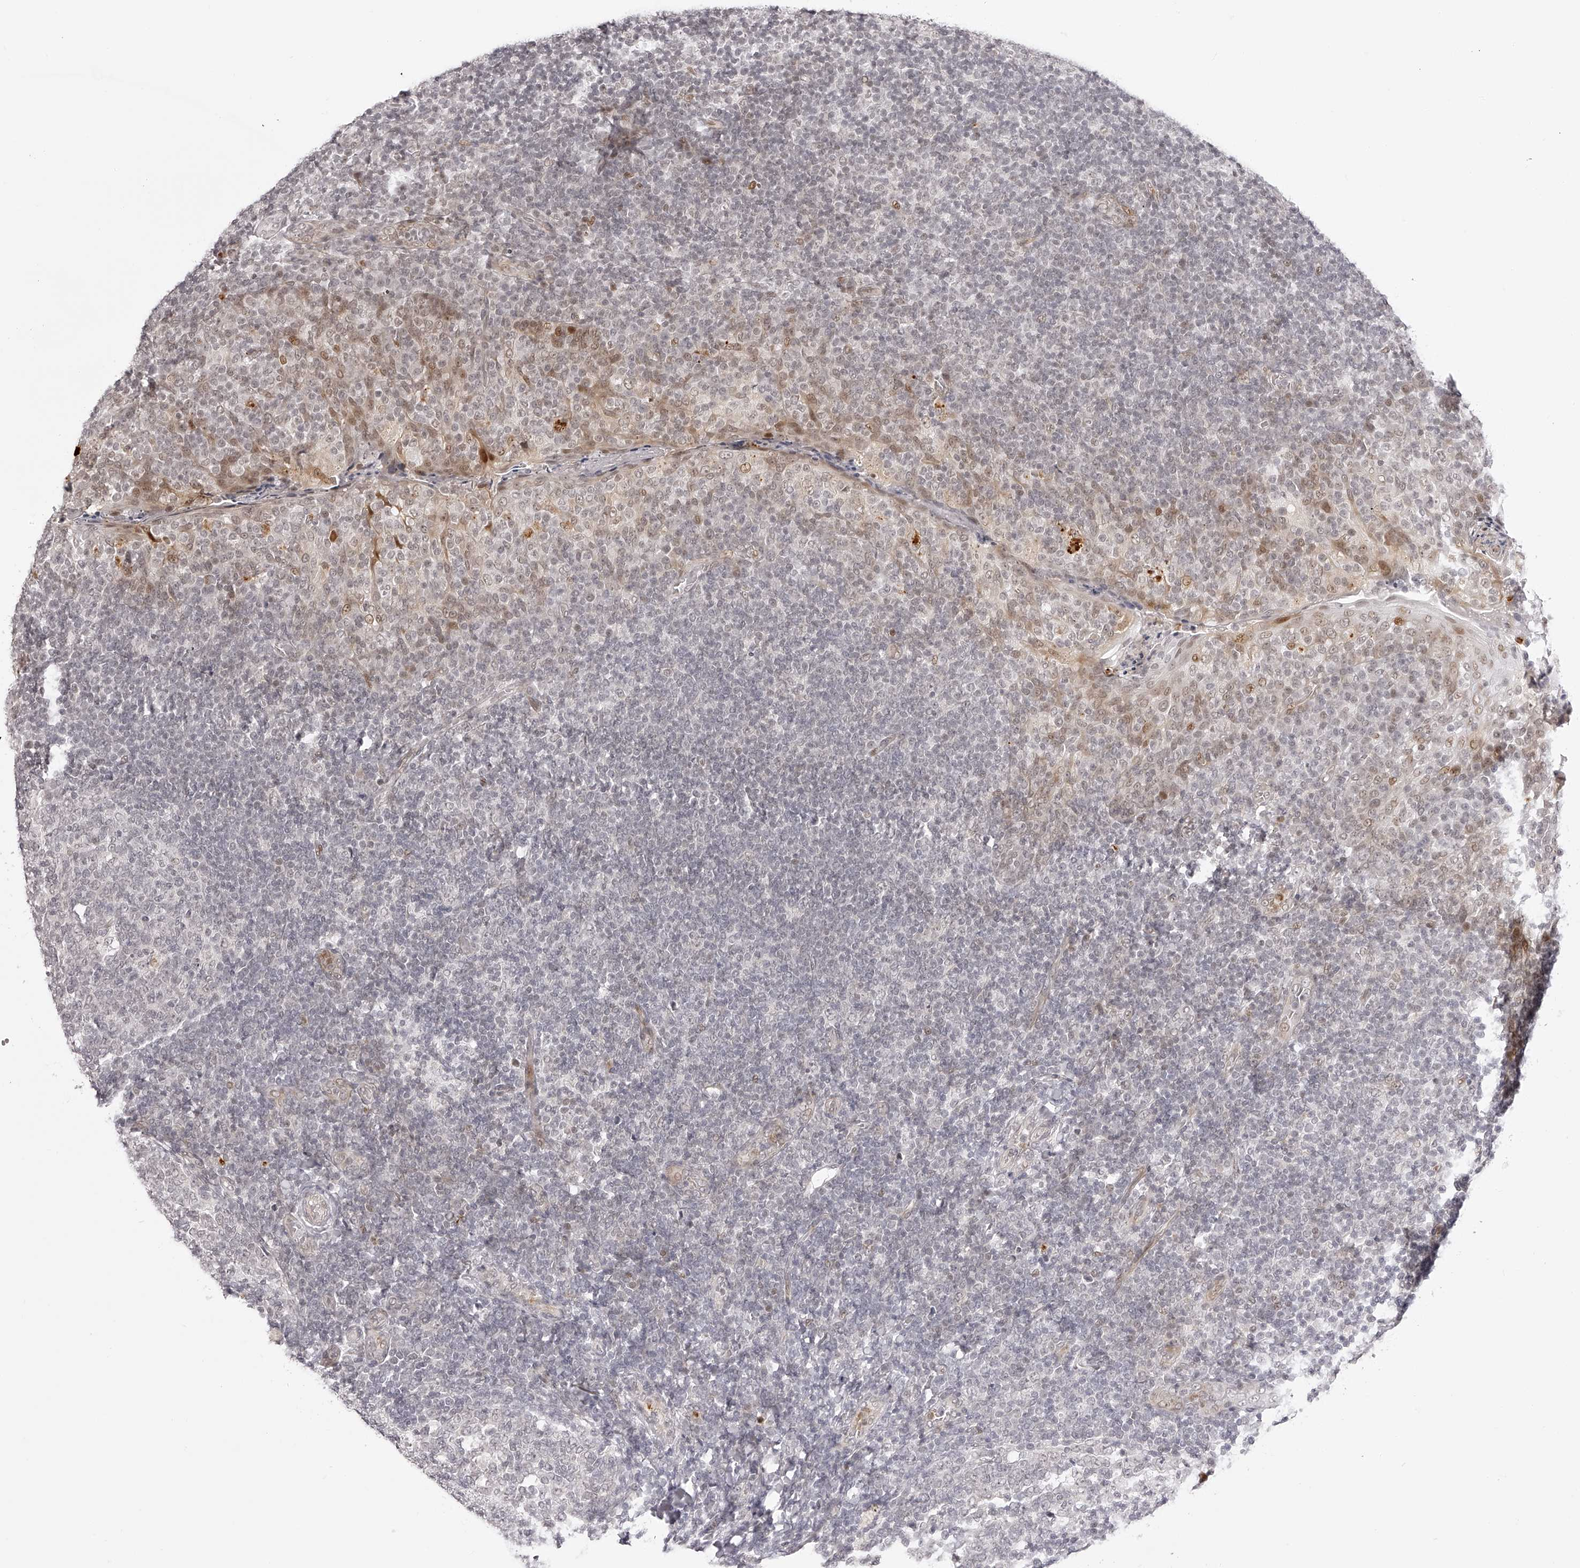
{"staining": {"intensity": "negative", "quantity": "none", "location": "none"}, "tissue": "tonsil", "cell_type": "Germinal center cells", "image_type": "normal", "snomed": [{"axis": "morphology", "description": "Normal tissue, NOS"}, {"axis": "topography", "description": "Tonsil"}], "caption": "DAB immunohistochemical staining of normal tonsil displays no significant expression in germinal center cells.", "gene": "PLEKHG1", "patient": {"sex": "female", "age": 19}}